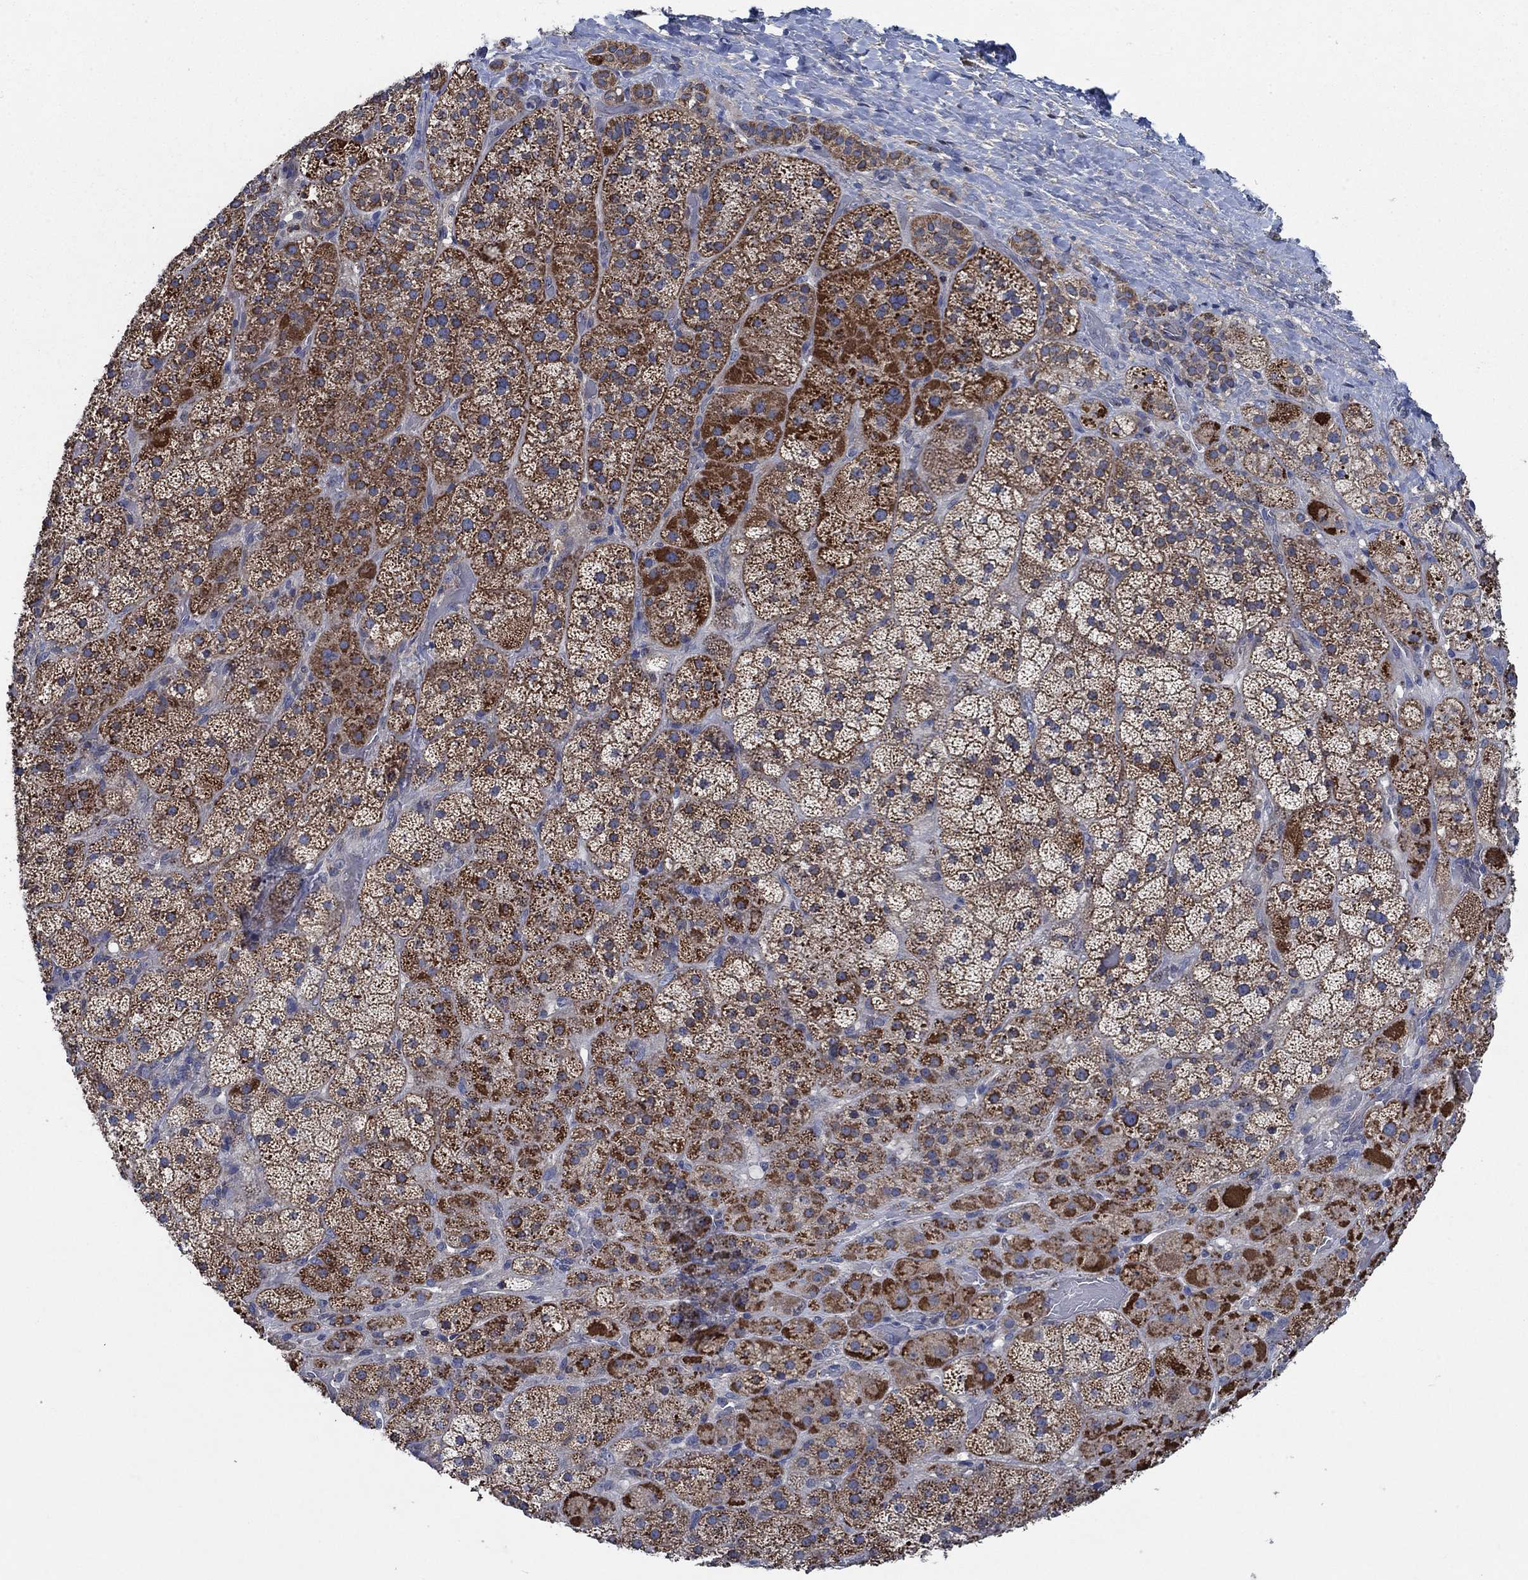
{"staining": {"intensity": "strong", "quantity": "25%-75%", "location": "cytoplasmic/membranous"}, "tissue": "adrenal gland", "cell_type": "Glandular cells", "image_type": "normal", "snomed": [{"axis": "morphology", "description": "Normal tissue, NOS"}, {"axis": "topography", "description": "Adrenal gland"}], "caption": "This micrograph displays unremarkable adrenal gland stained with immunohistochemistry to label a protein in brown. The cytoplasmic/membranous of glandular cells show strong positivity for the protein. Nuclei are counter-stained blue.", "gene": "STXBP6", "patient": {"sex": "male", "age": 57}}